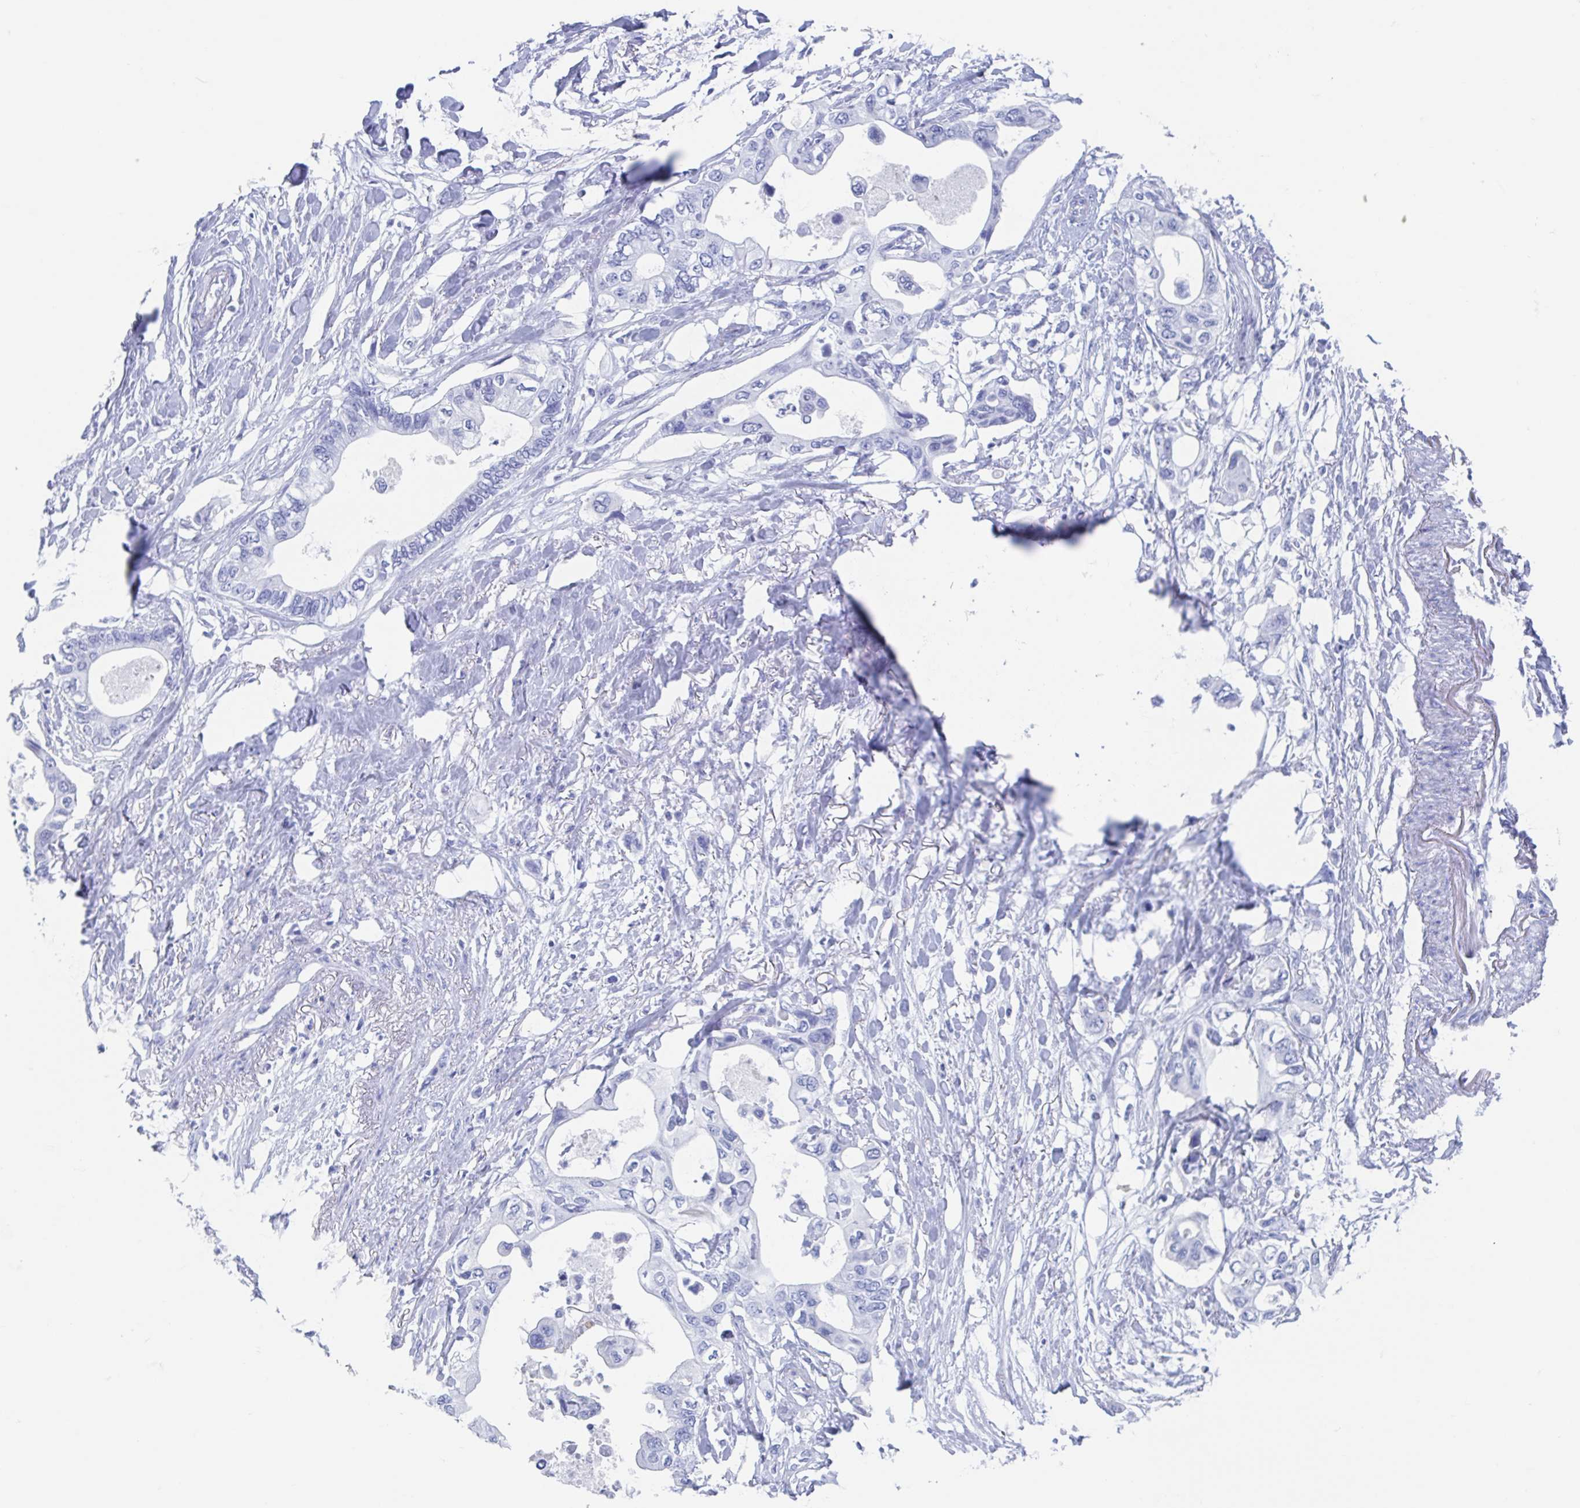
{"staining": {"intensity": "negative", "quantity": "none", "location": "none"}, "tissue": "pancreatic cancer", "cell_type": "Tumor cells", "image_type": "cancer", "snomed": [{"axis": "morphology", "description": "Adenocarcinoma, NOS"}, {"axis": "topography", "description": "Pancreas"}], "caption": "Immunohistochemistry (IHC) micrograph of neoplastic tissue: human pancreatic cancer (adenocarcinoma) stained with DAB demonstrates no significant protein positivity in tumor cells.", "gene": "C10orf53", "patient": {"sex": "female", "age": 63}}